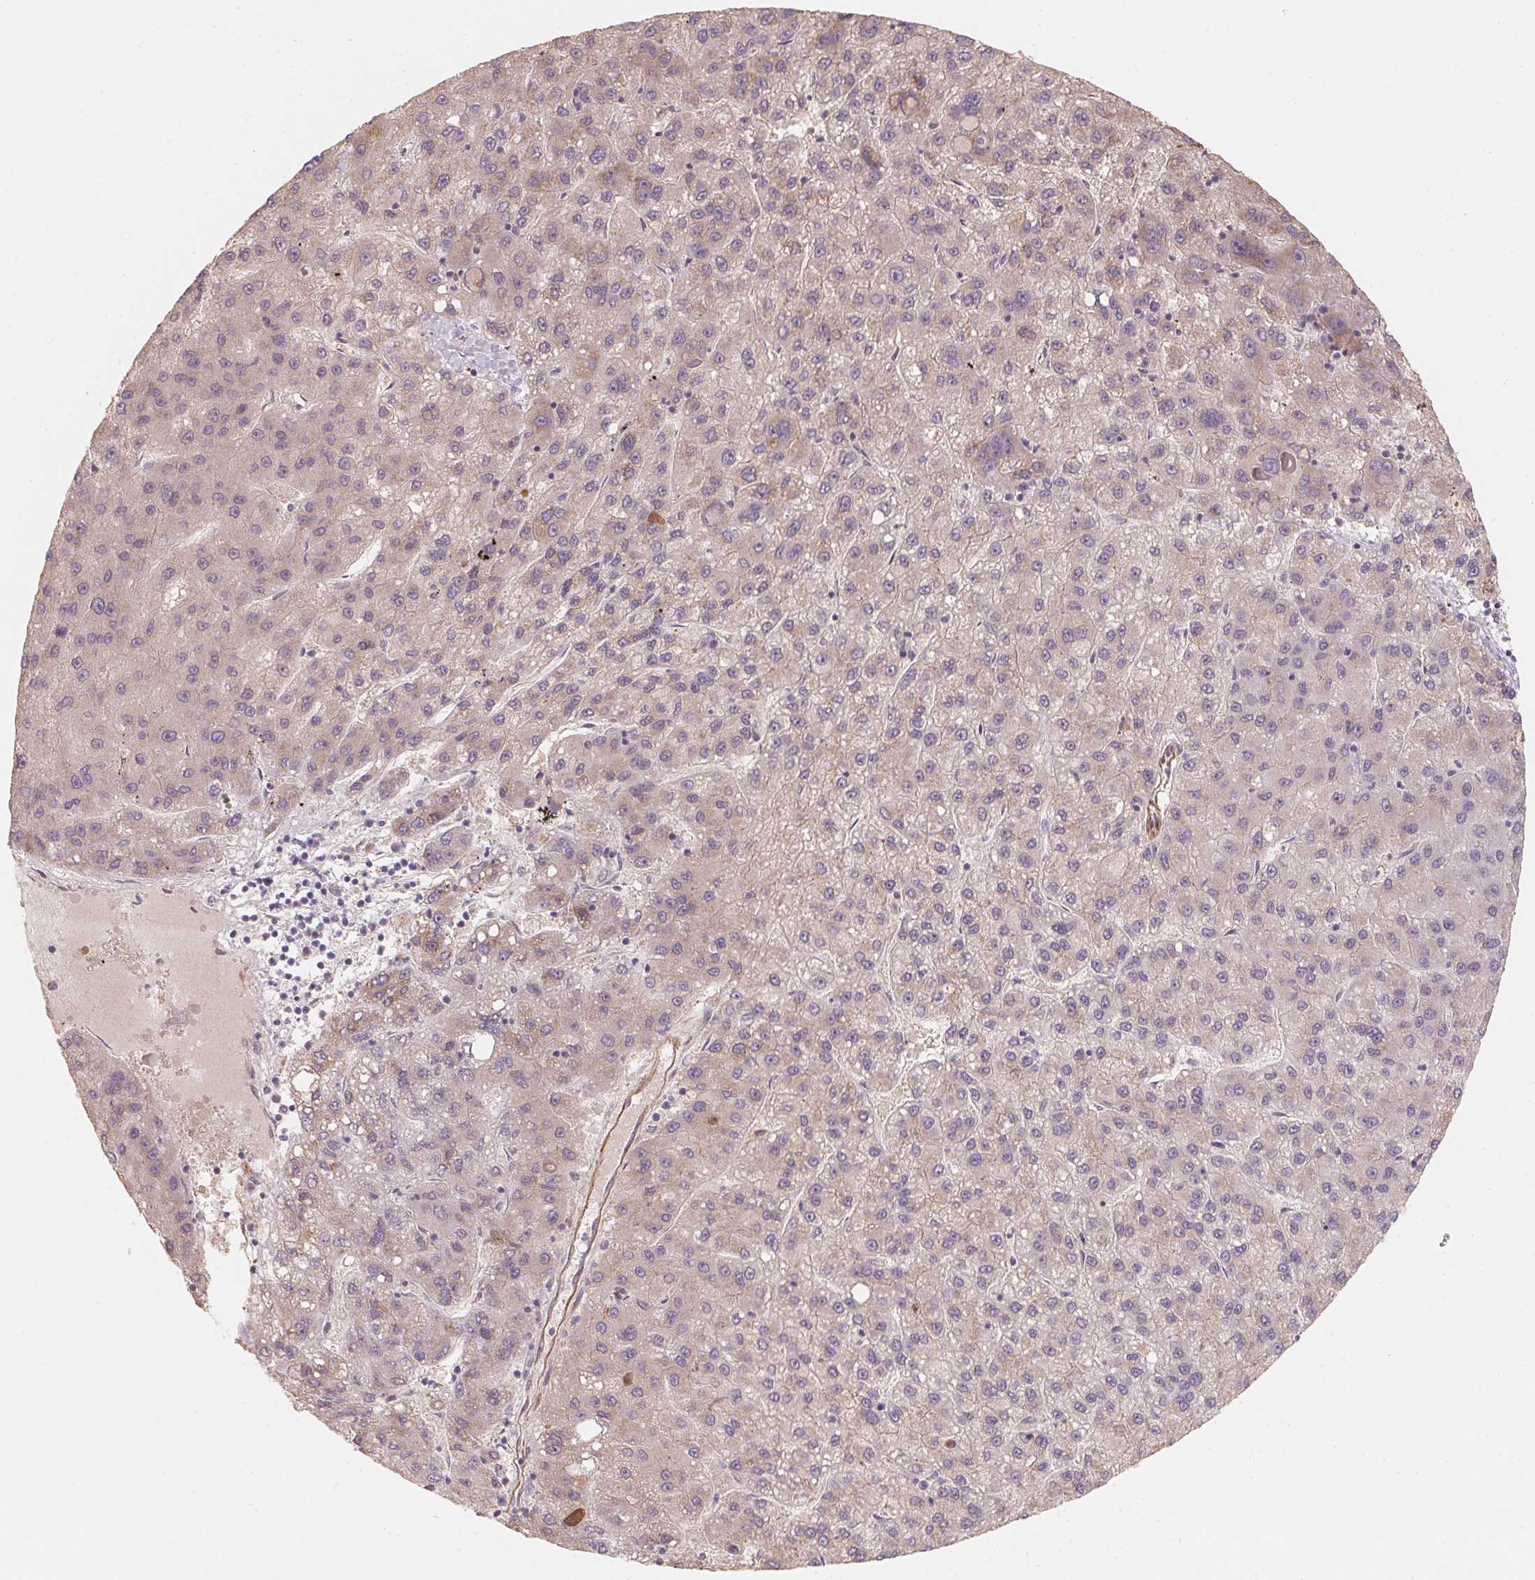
{"staining": {"intensity": "weak", "quantity": "<25%", "location": "cytoplasmic/membranous"}, "tissue": "liver cancer", "cell_type": "Tumor cells", "image_type": "cancer", "snomed": [{"axis": "morphology", "description": "Carcinoma, Hepatocellular, NOS"}, {"axis": "topography", "description": "Liver"}], "caption": "A high-resolution image shows IHC staining of liver cancer (hepatocellular carcinoma), which shows no significant staining in tumor cells.", "gene": "TSPAN12", "patient": {"sex": "female", "age": 82}}